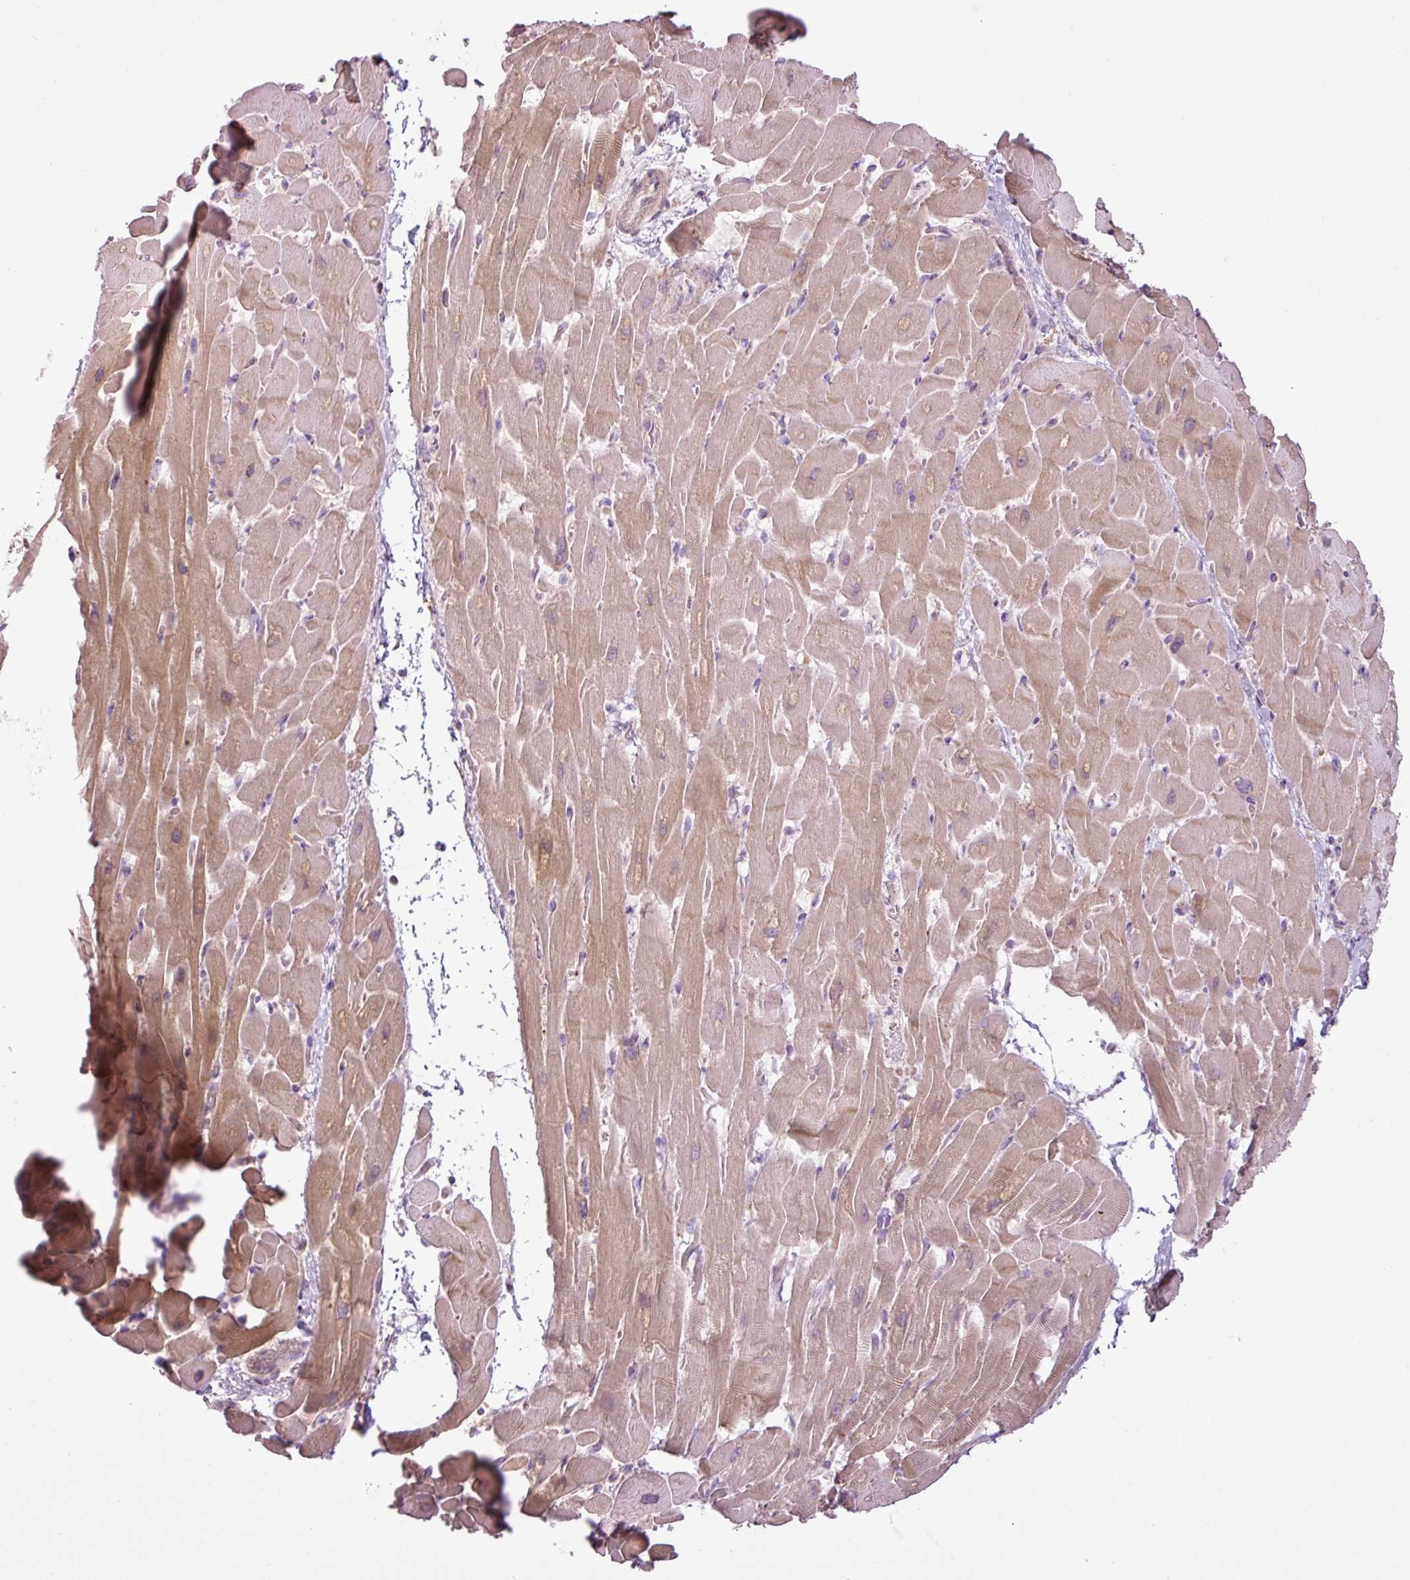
{"staining": {"intensity": "weak", "quantity": ">75%", "location": "cytoplasmic/membranous"}, "tissue": "heart muscle", "cell_type": "Cardiomyocytes", "image_type": "normal", "snomed": [{"axis": "morphology", "description": "Normal tissue, NOS"}, {"axis": "topography", "description": "Heart"}], "caption": "Immunohistochemistry (IHC) of normal heart muscle demonstrates low levels of weak cytoplasmic/membranous staining in approximately >75% of cardiomyocytes.", "gene": "C4A", "patient": {"sex": "male", "age": 37}}